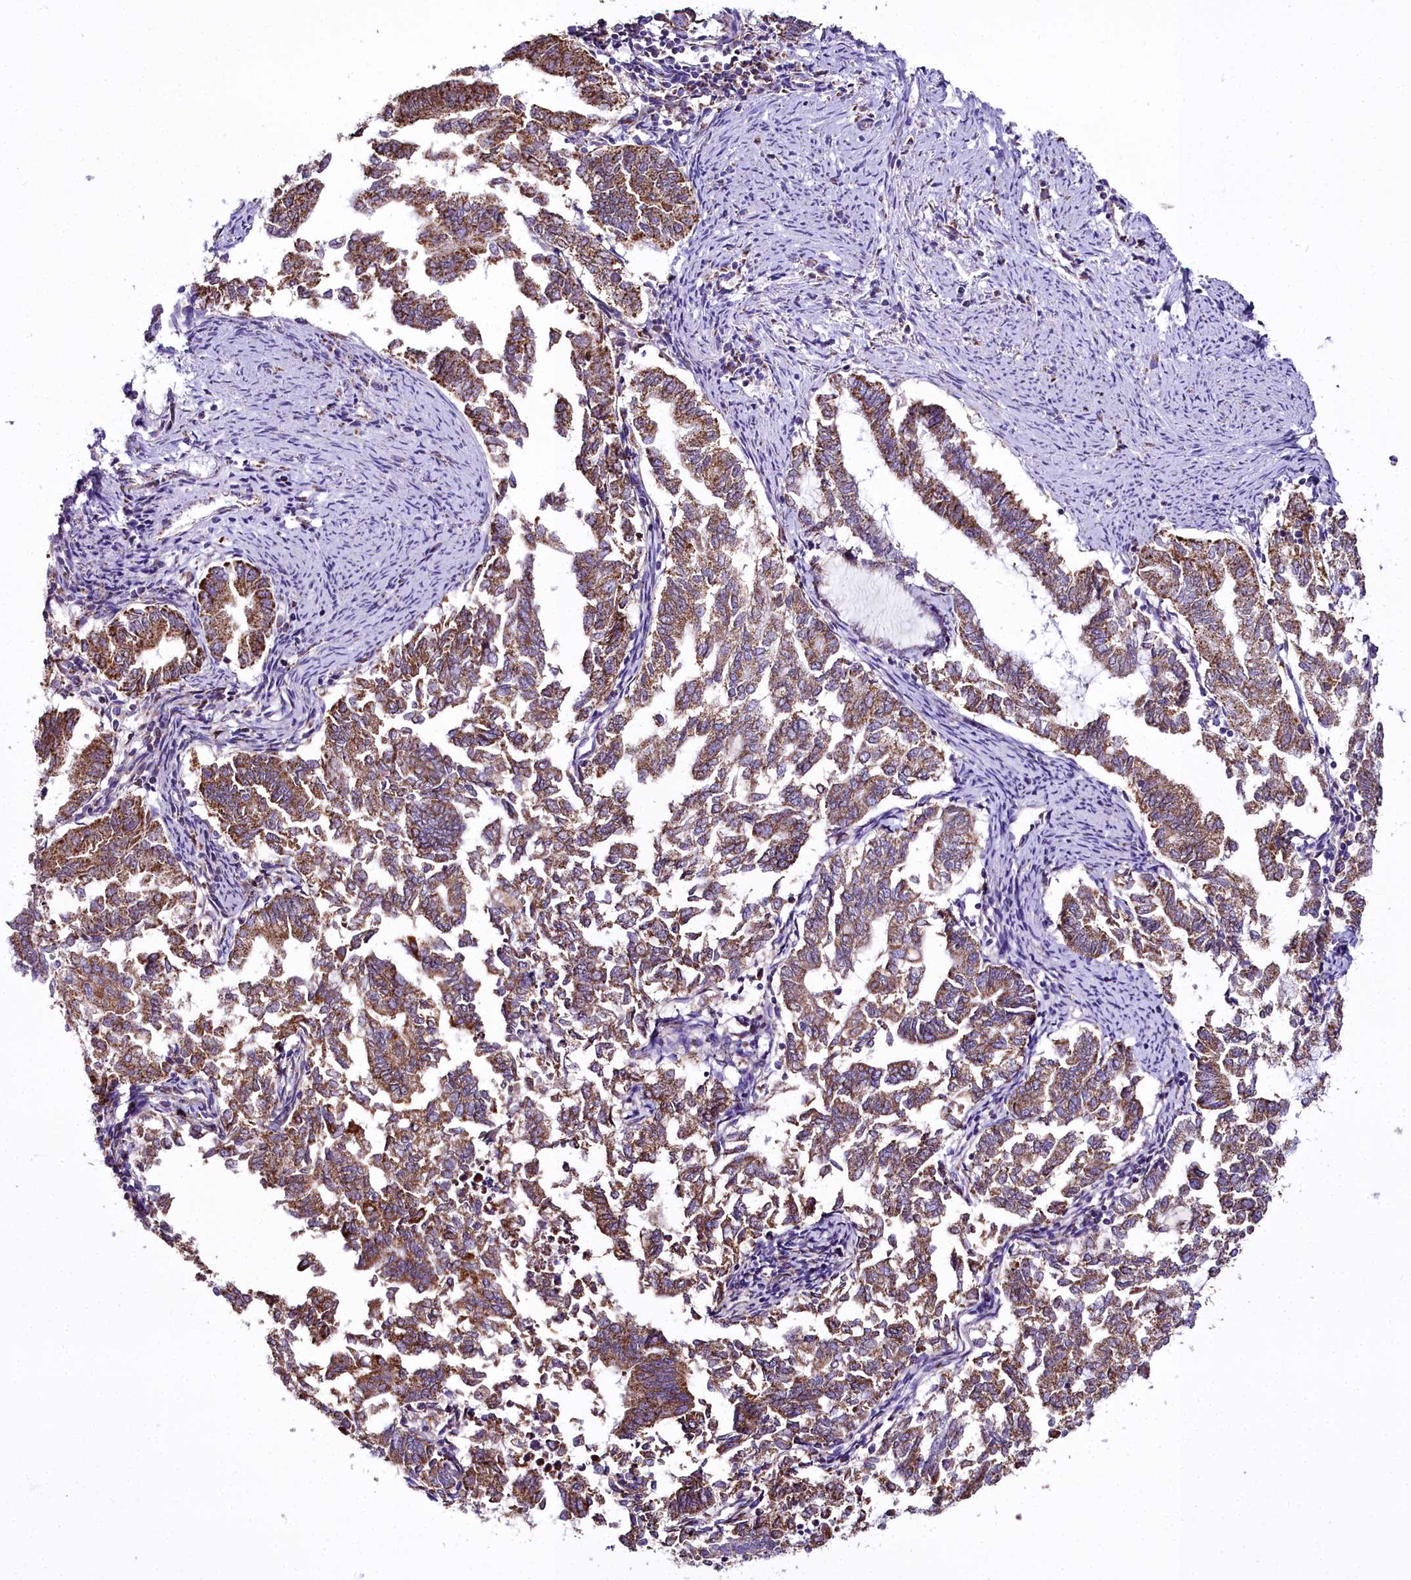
{"staining": {"intensity": "moderate", "quantity": ">75%", "location": "cytoplasmic/membranous"}, "tissue": "endometrial cancer", "cell_type": "Tumor cells", "image_type": "cancer", "snomed": [{"axis": "morphology", "description": "Adenocarcinoma, NOS"}, {"axis": "topography", "description": "Endometrium"}], "caption": "High-magnification brightfield microscopy of endometrial cancer stained with DAB (brown) and counterstained with hematoxylin (blue). tumor cells exhibit moderate cytoplasmic/membranous staining is appreciated in approximately>75% of cells. (Stains: DAB (3,3'-diaminobenzidine) in brown, nuclei in blue, Microscopy: brightfield microscopy at high magnification).", "gene": "WDFY3", "patient": {"sex": "female", "age": 79}}